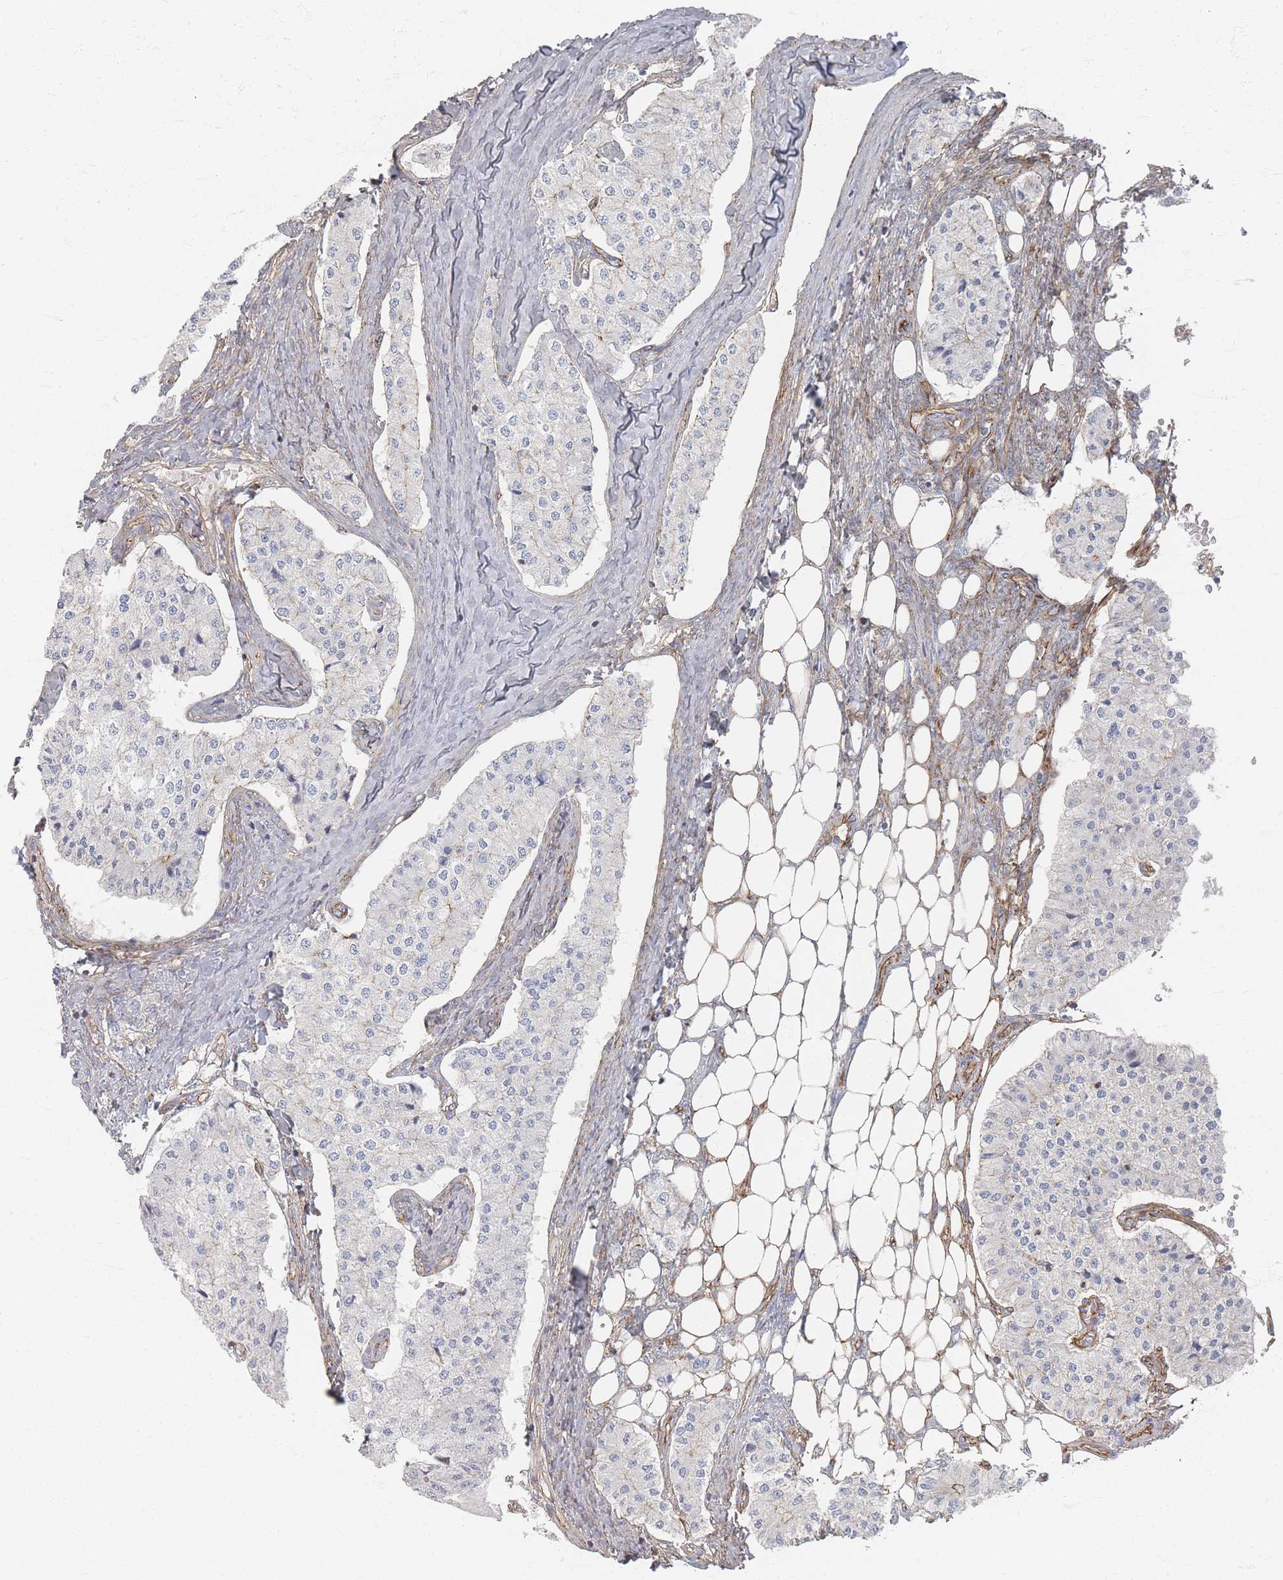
{"staining": {"intensity": "negative", "quantity": "none", "location": "none"}, "tissue": "carcinoid", "cell_type": "Tumor cells", "image_type": "cancer", "snomed": [{"axis": "morphology", "description": "Carcinoid, malignant, NOS"}, {"axis": "topography", "description": "Colon"}], "caption": "Human carcinoid stained for a protein using immunohistochemistry shows no positivity in tumor cells.", "gene": "GNB1", "patient": {"sex": "female", "age": 52}}